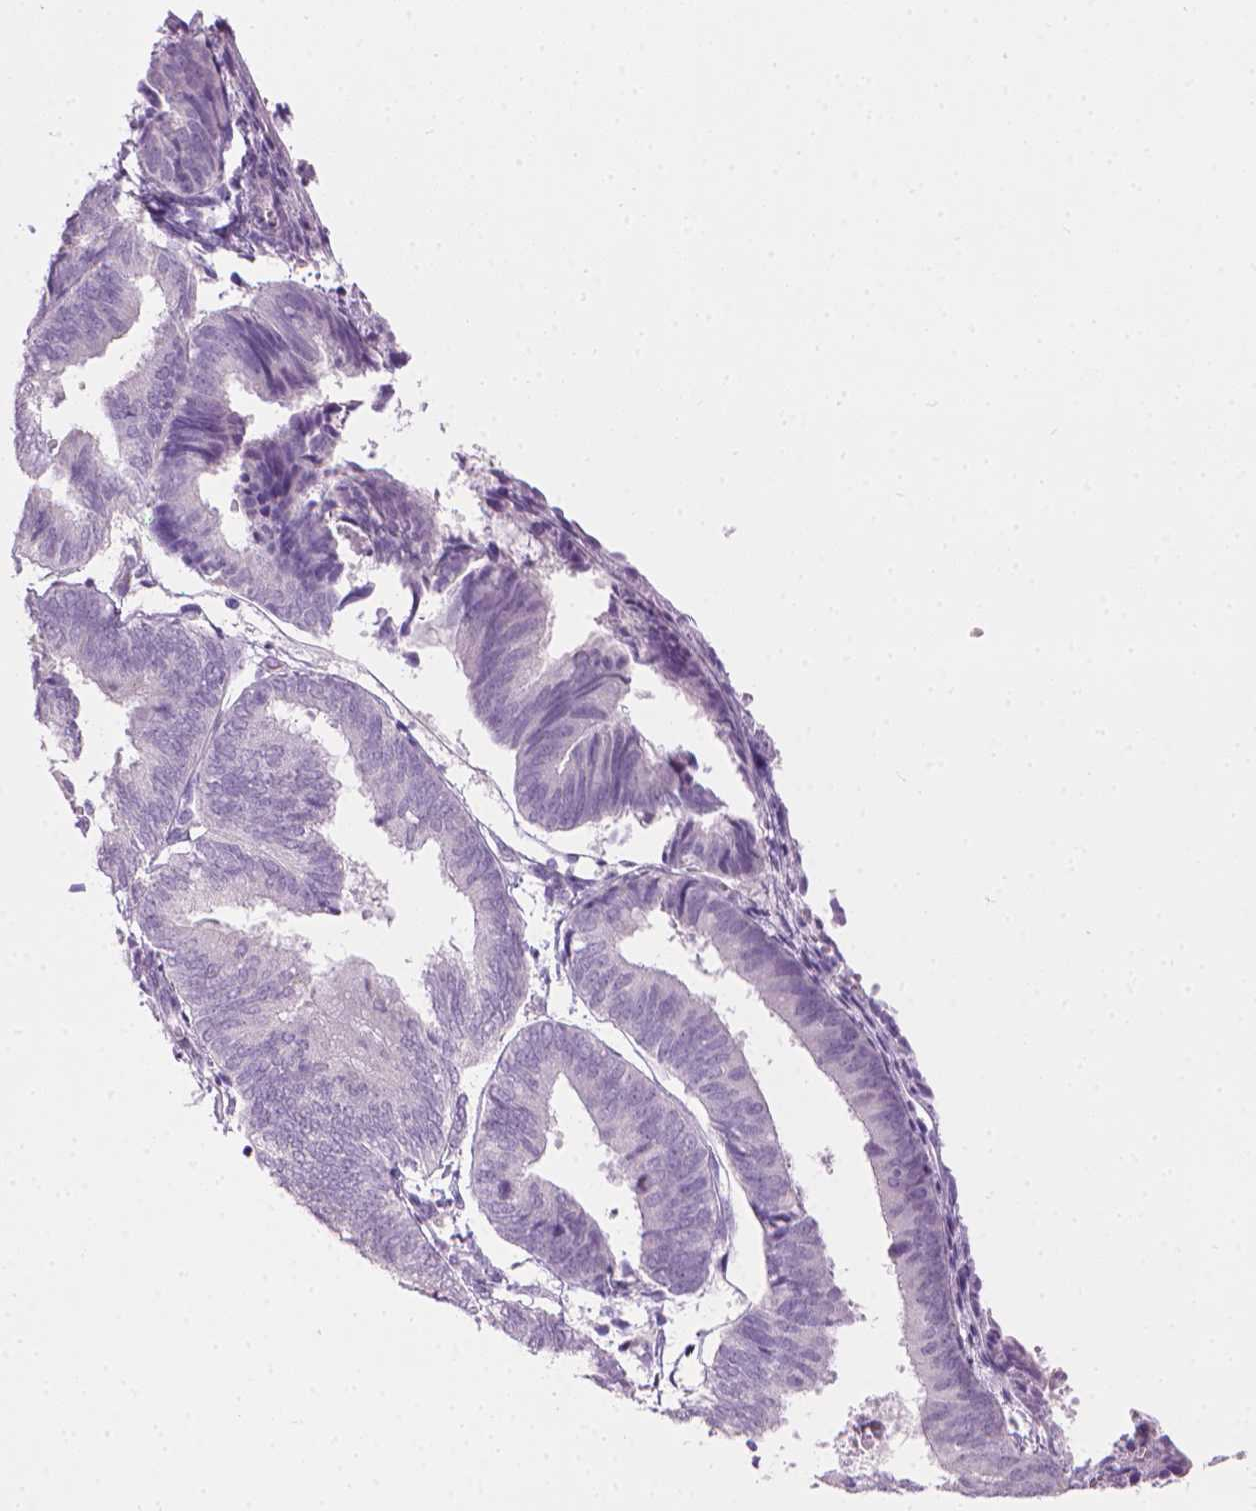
{"staining": {"intensity": "negative", "quantity": "none", "location": "none"}, "tissue": "endometrium", "cell_type": "Cells in endometrial stroma", "image_type": "normal", "snomed": [{"axis": "morphology", "description": "Normal tissue, NOS"}, {"axis": "topography", "description": "Endometrium"}], "caption": "Immunohistochemical staining of unremarkable human endometrium demonstrates no significant positivity in cells in endometrial stroma. Brightfield microscopy of immunohistochemistry (IHC) stained with DAB (3,3'-diaminobenzidine) (brown) and hematoxylin (blue), captured at high magnification.", "gene": "MLANA", "patient": {"sex": "female", "age": 50}}